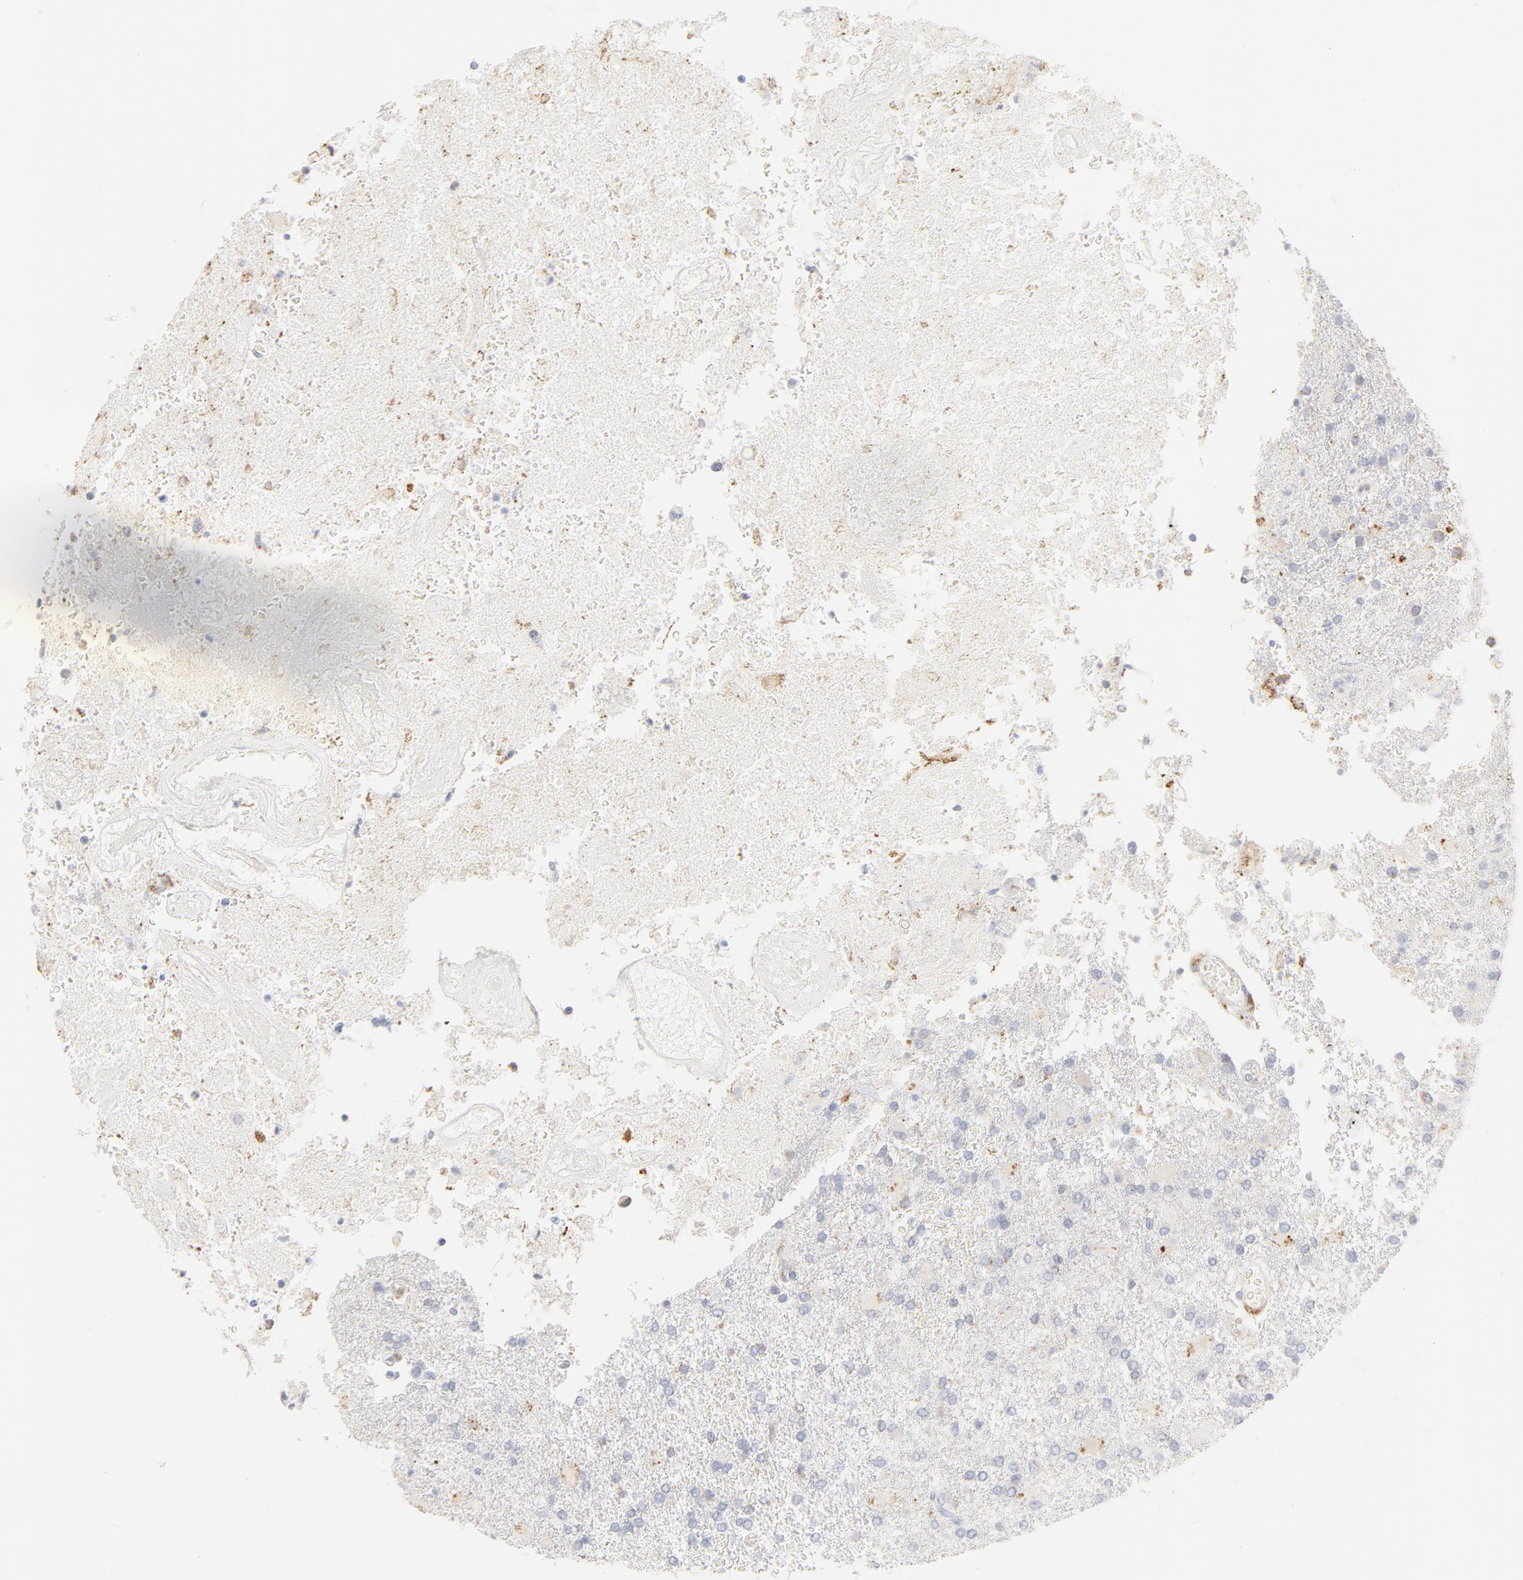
{"staining": {"intensity": "negative", "quantity": "none", "location": "none"}, "tissue": "glioma", "cell_type": "Tumor cells", "image_type": "cancer", "snomed": [{"axis": "morphology", "description": "Glioma, malignant, High grade"}, {"axis": "topography", "description": "Cerebral cortex"}], "caption": "Tumor cells are negative for brown protein staining in malignant glioma (high-grade).", "gene": "CTSH", "patient": {"sex": "male", "age": 79}}